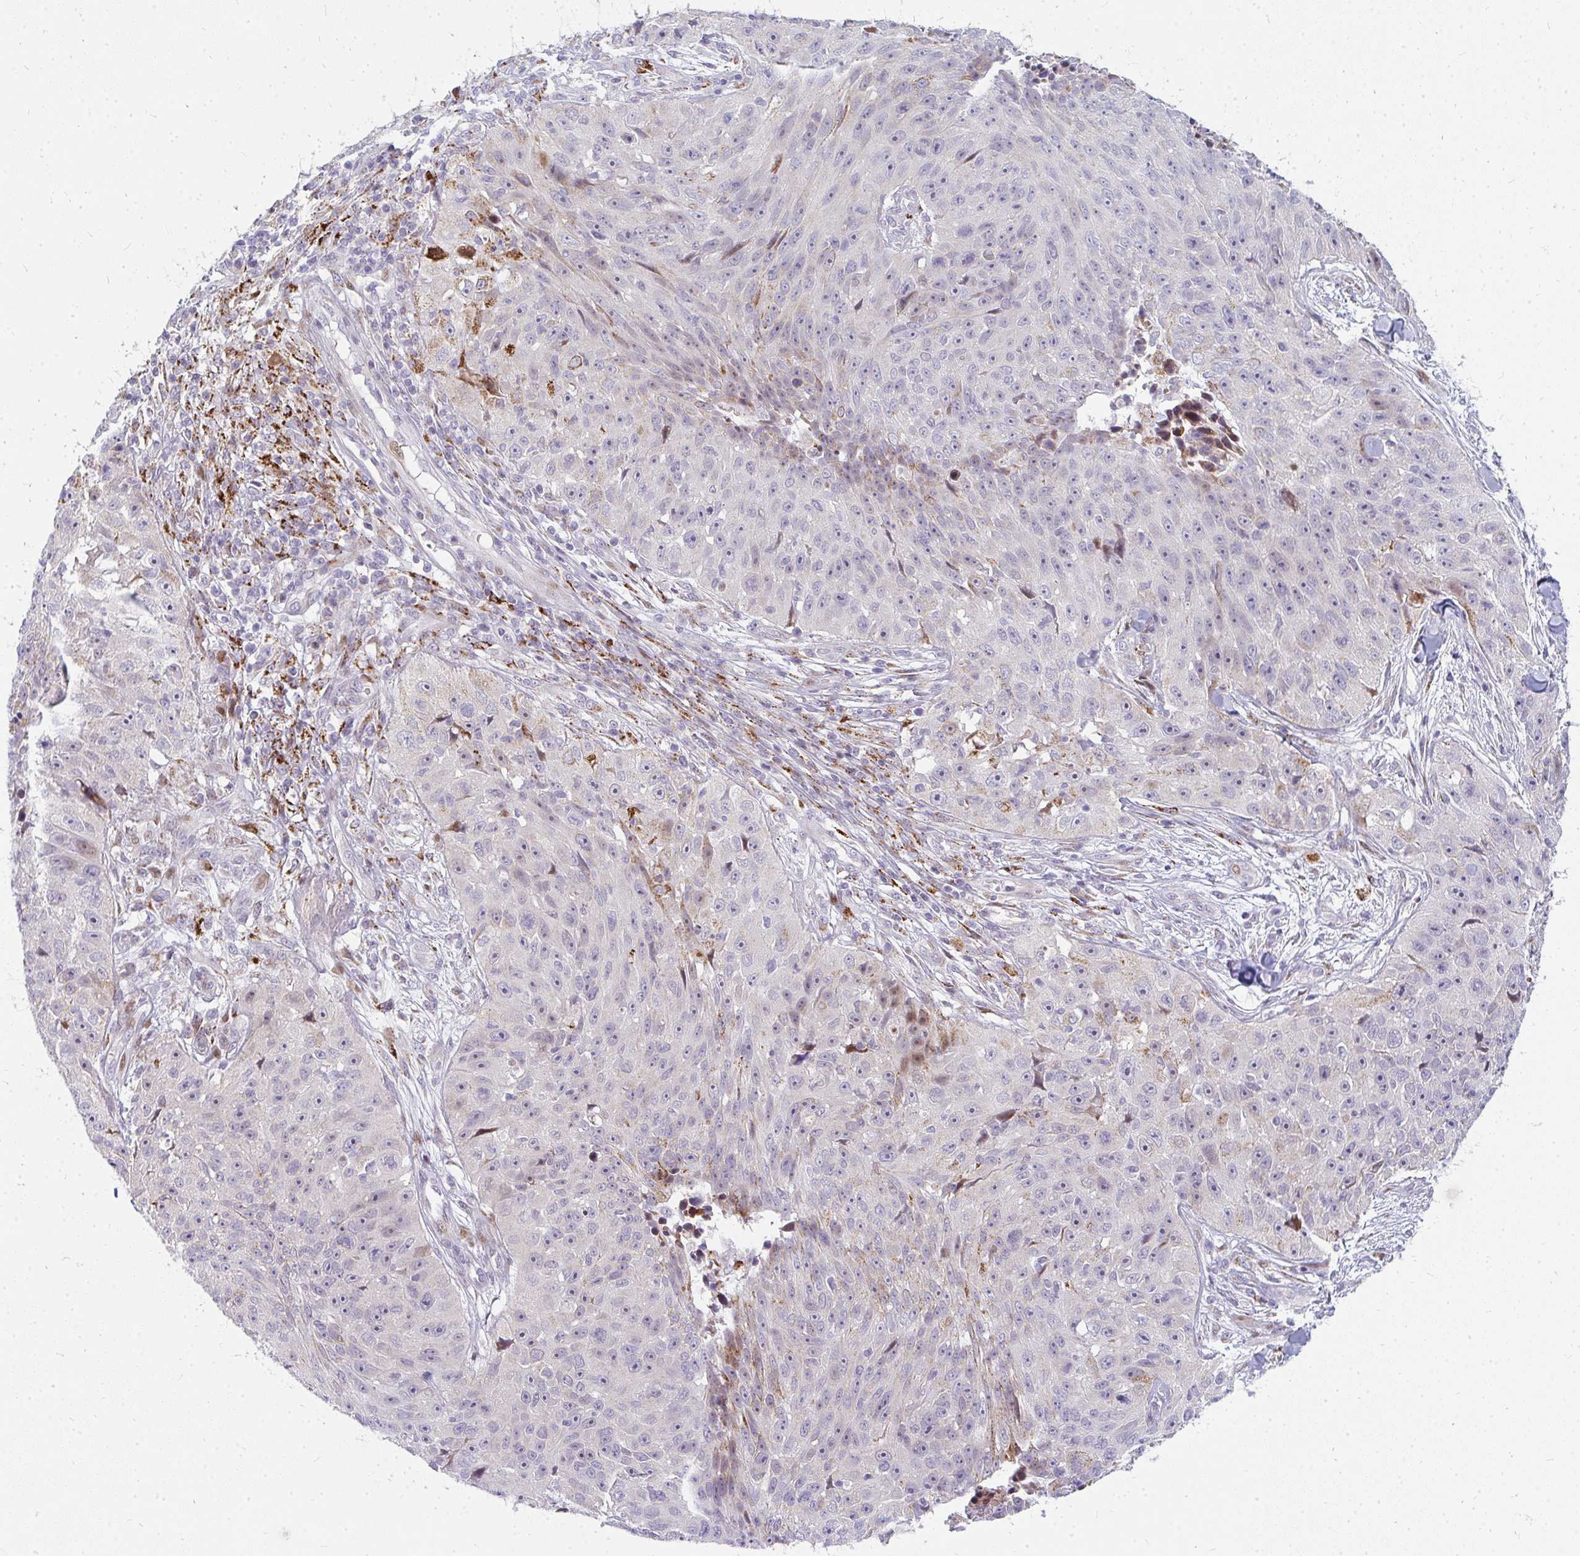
{"staining": {"intensity": "moderate", "quantity": "<25%", "location": "cytoplasmic/membranous"}, "tissue": "skin cancer", "cell_type": "Tumor cells", "image_type": "cancer", "snomed": [{"axis": "morphology", "description": "Squamous cell carcinoma, NOS"}, {"axis": "topography", "description": "Skin"}], "caption": "The photomicrograph displays staining of skin squamous cell carcinoma, revealing moderate cytoplasmic/membranous protein positivity (brown color) within tumor cells.", "gene": "PLA2G5", "patient": {"sex": "female", "age": 87}}